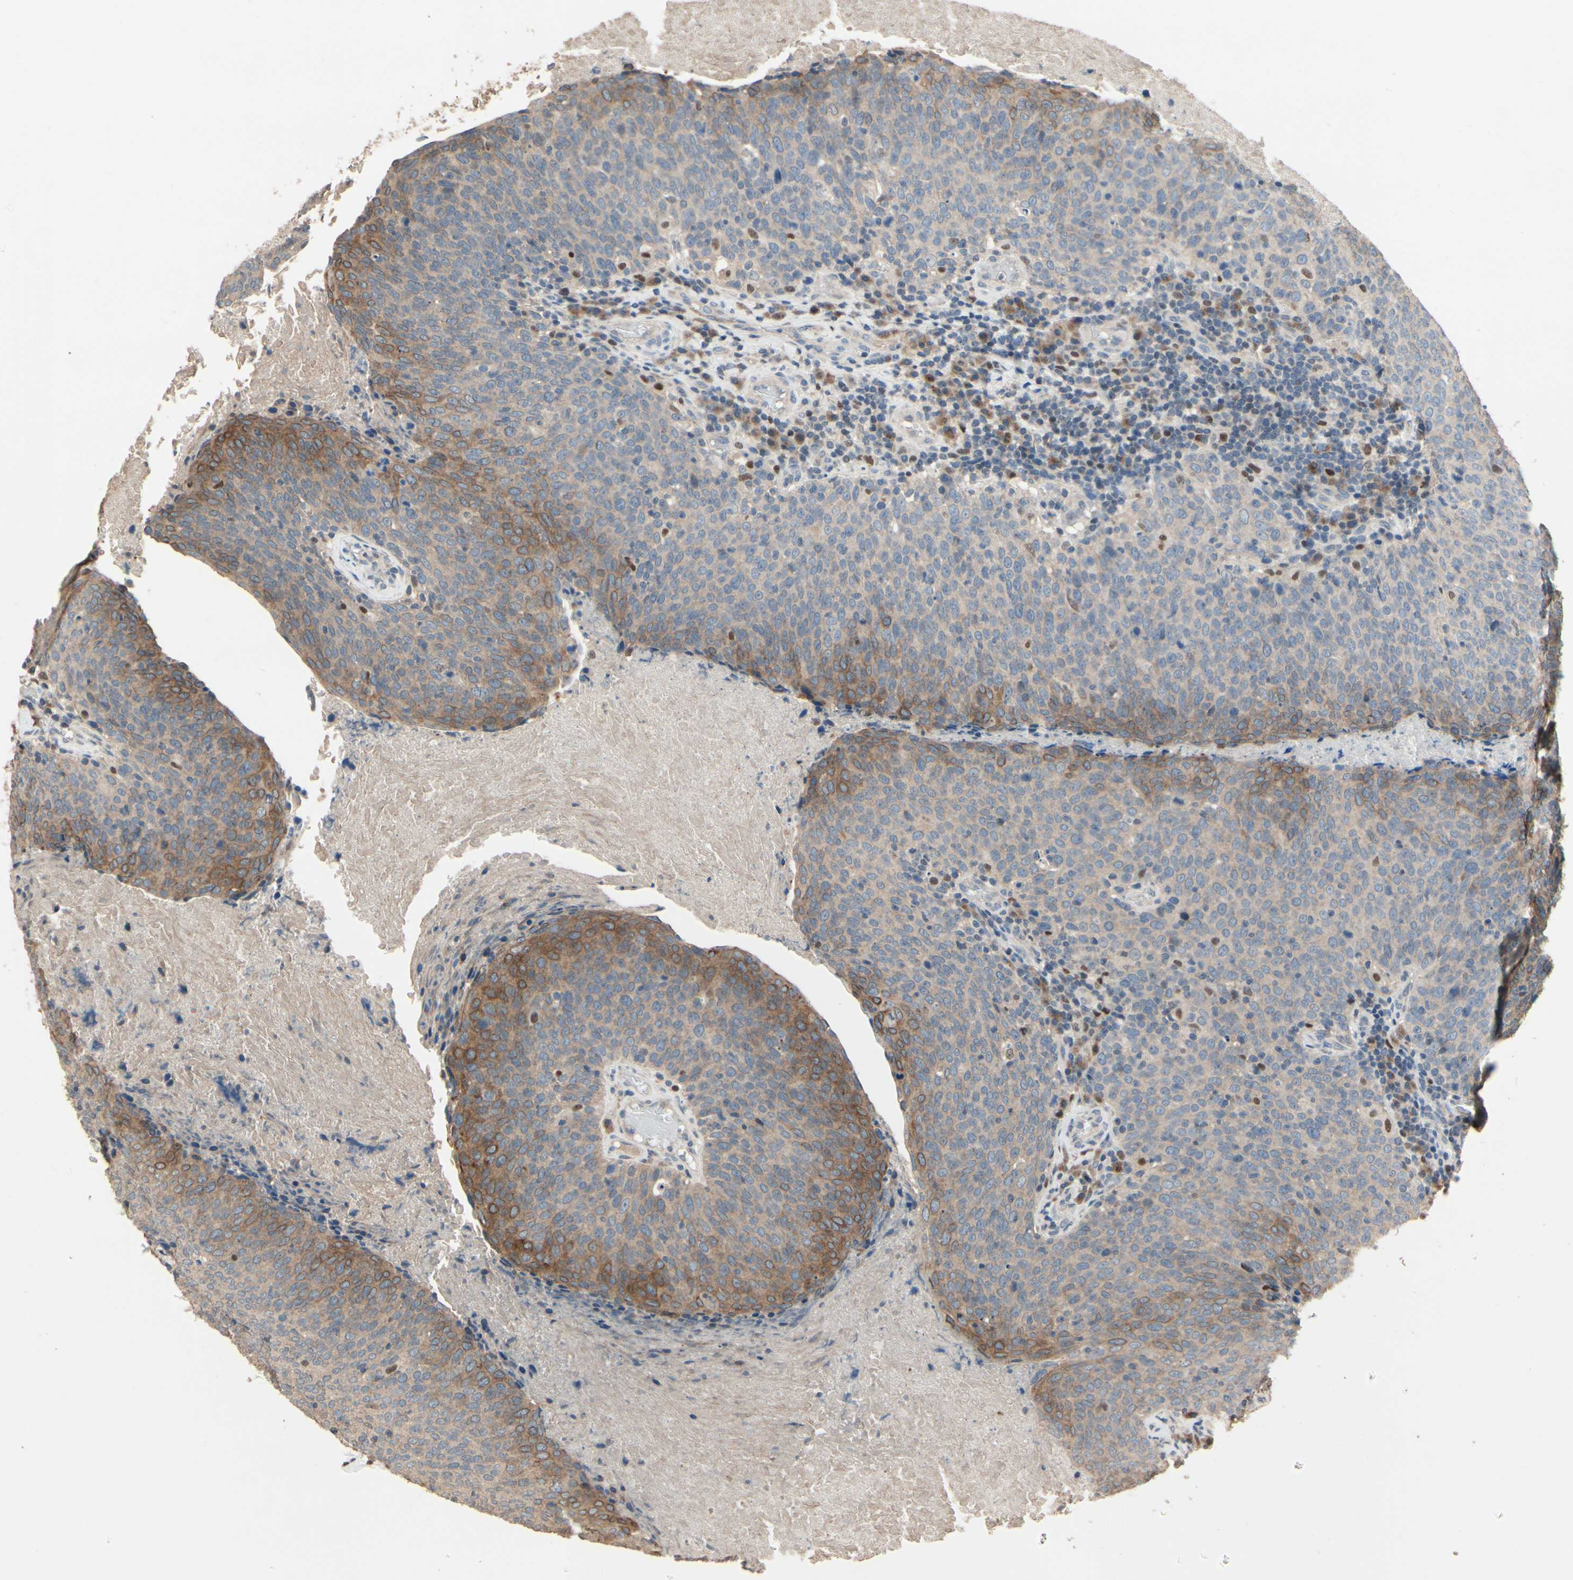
{"staining": {"intensity": "strong", "quantity": "<25%", "location": "cytoplasmic/membranous"}, "tissue": "head and neck cancer", "cell_type": "Tumor cells", "image_type": "cancer", "snomed": [{"axis": "morphology", "description": "Squamous cell carcinoma, NOS"}, {"axis": "morphology", "description": "Squamous cell carcinoma, metastatic, NOS"}, {"axis": "topography", "description": "Lymph node"}, {"axis": "topography", "description": "Head-Neck"}], "caption": "The immunohistochemical stain shows strong cytoplasmic/membranous positivity in tumor cells of head and neck metastatic squamous cell carcinoma tissue.", "gene": "CGREF1", "patient": {"sex": "male", "age": 62}}